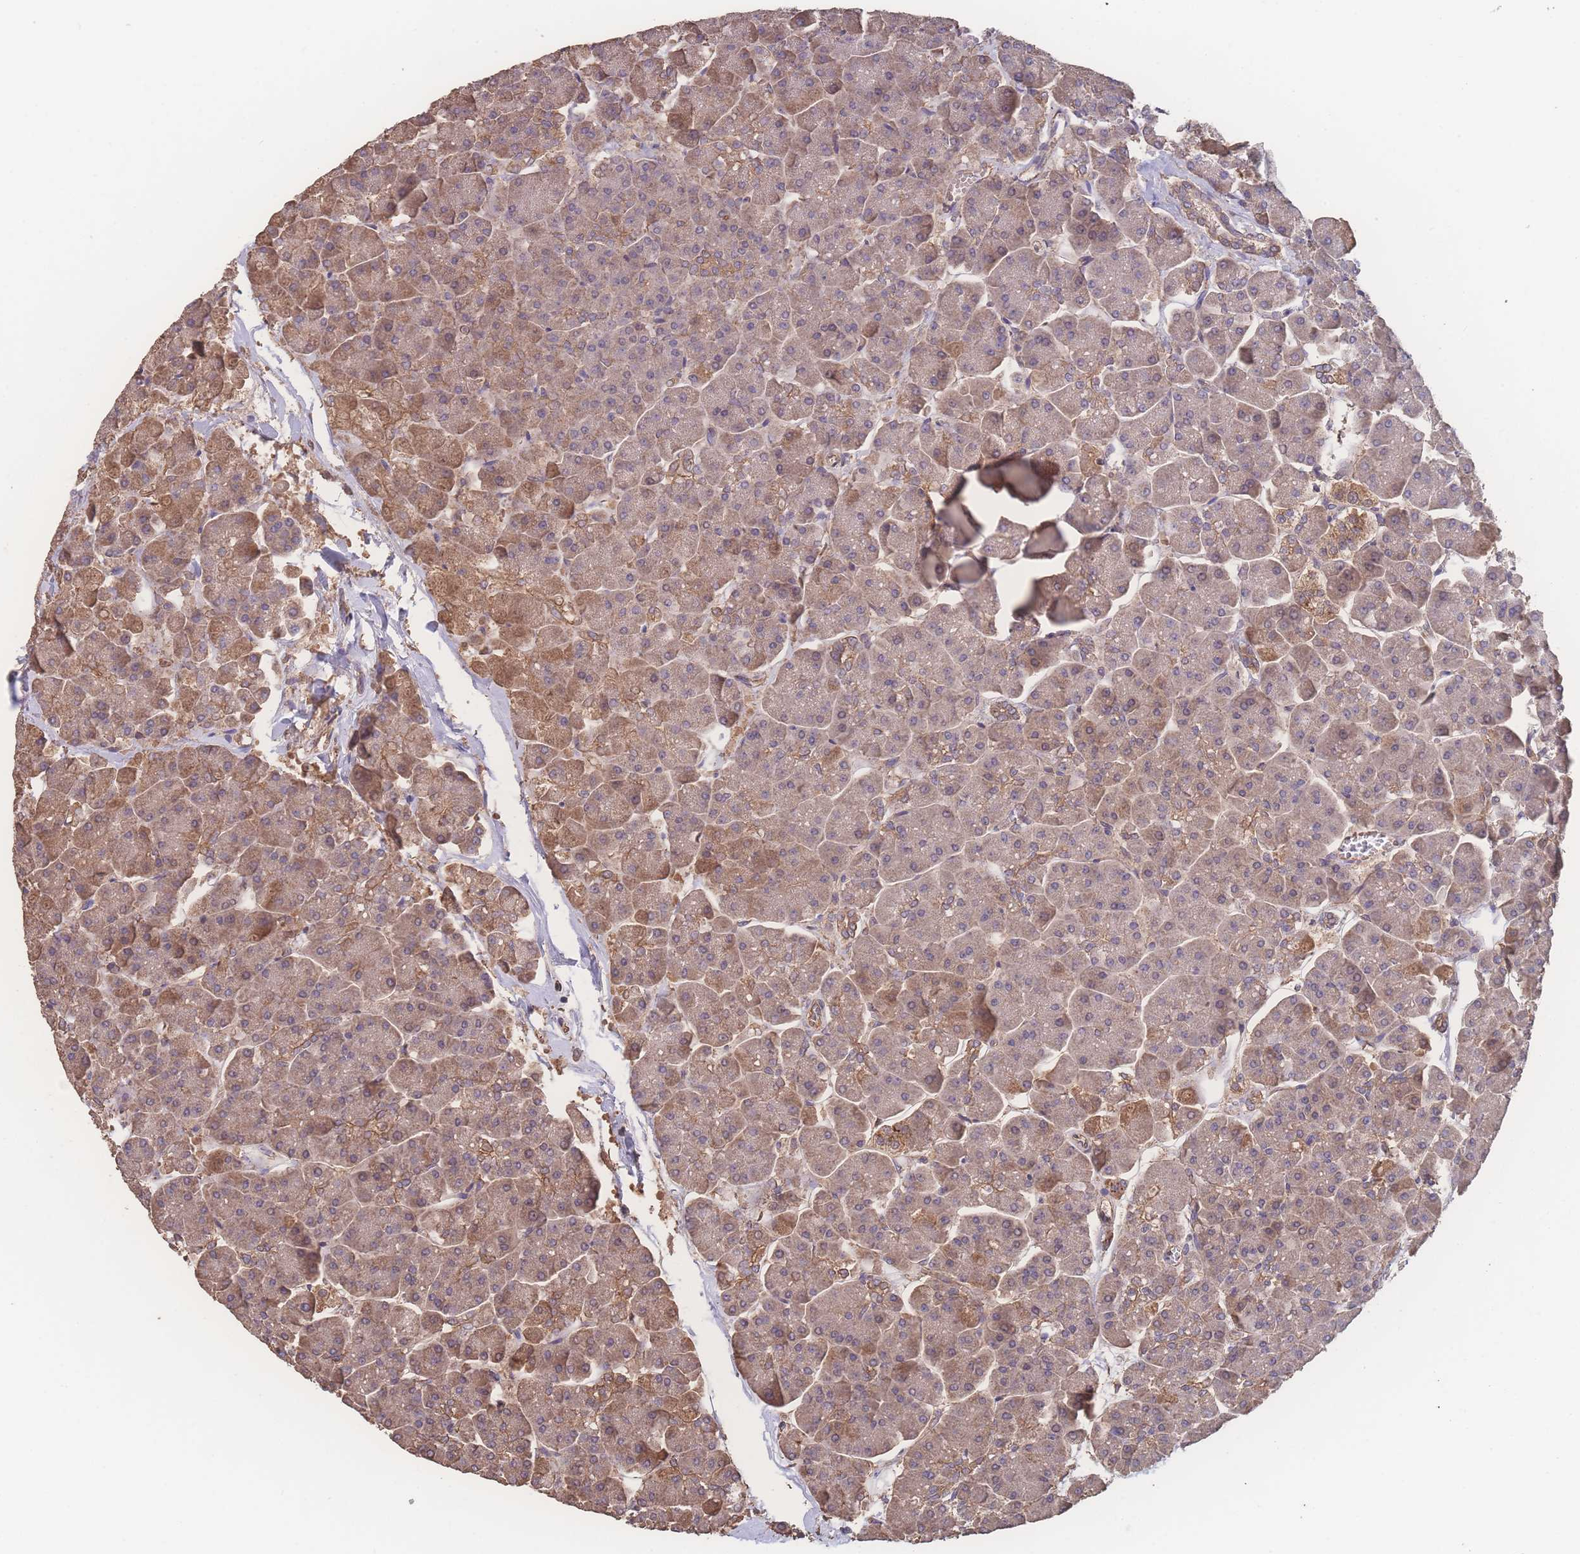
{"staining": {"intensity": "moderate", "quantity": "25%-75%", "location": "cytoplasmic/membranous"}, "tissue": "pancreas", "cell_type": "Exocrine glandular cells", "image_type": "normal", "snomed": [{"axis": "morphology", "description": "Normal tissue, NOS"}, {"axis": "topography", "description": "Pancreas"}, {"axis": "topography", "description": "Peripheral nerve tissue"}], "caption": "DAB immunohistochemical staining of benign human pancreas demonstrates moderate cytoplasmic/membranous protein expression in approximately 25%-75% of exocrine glandular cells.", "gene": "ATXN10", "patient": {"sex": "male", "age": 54}}